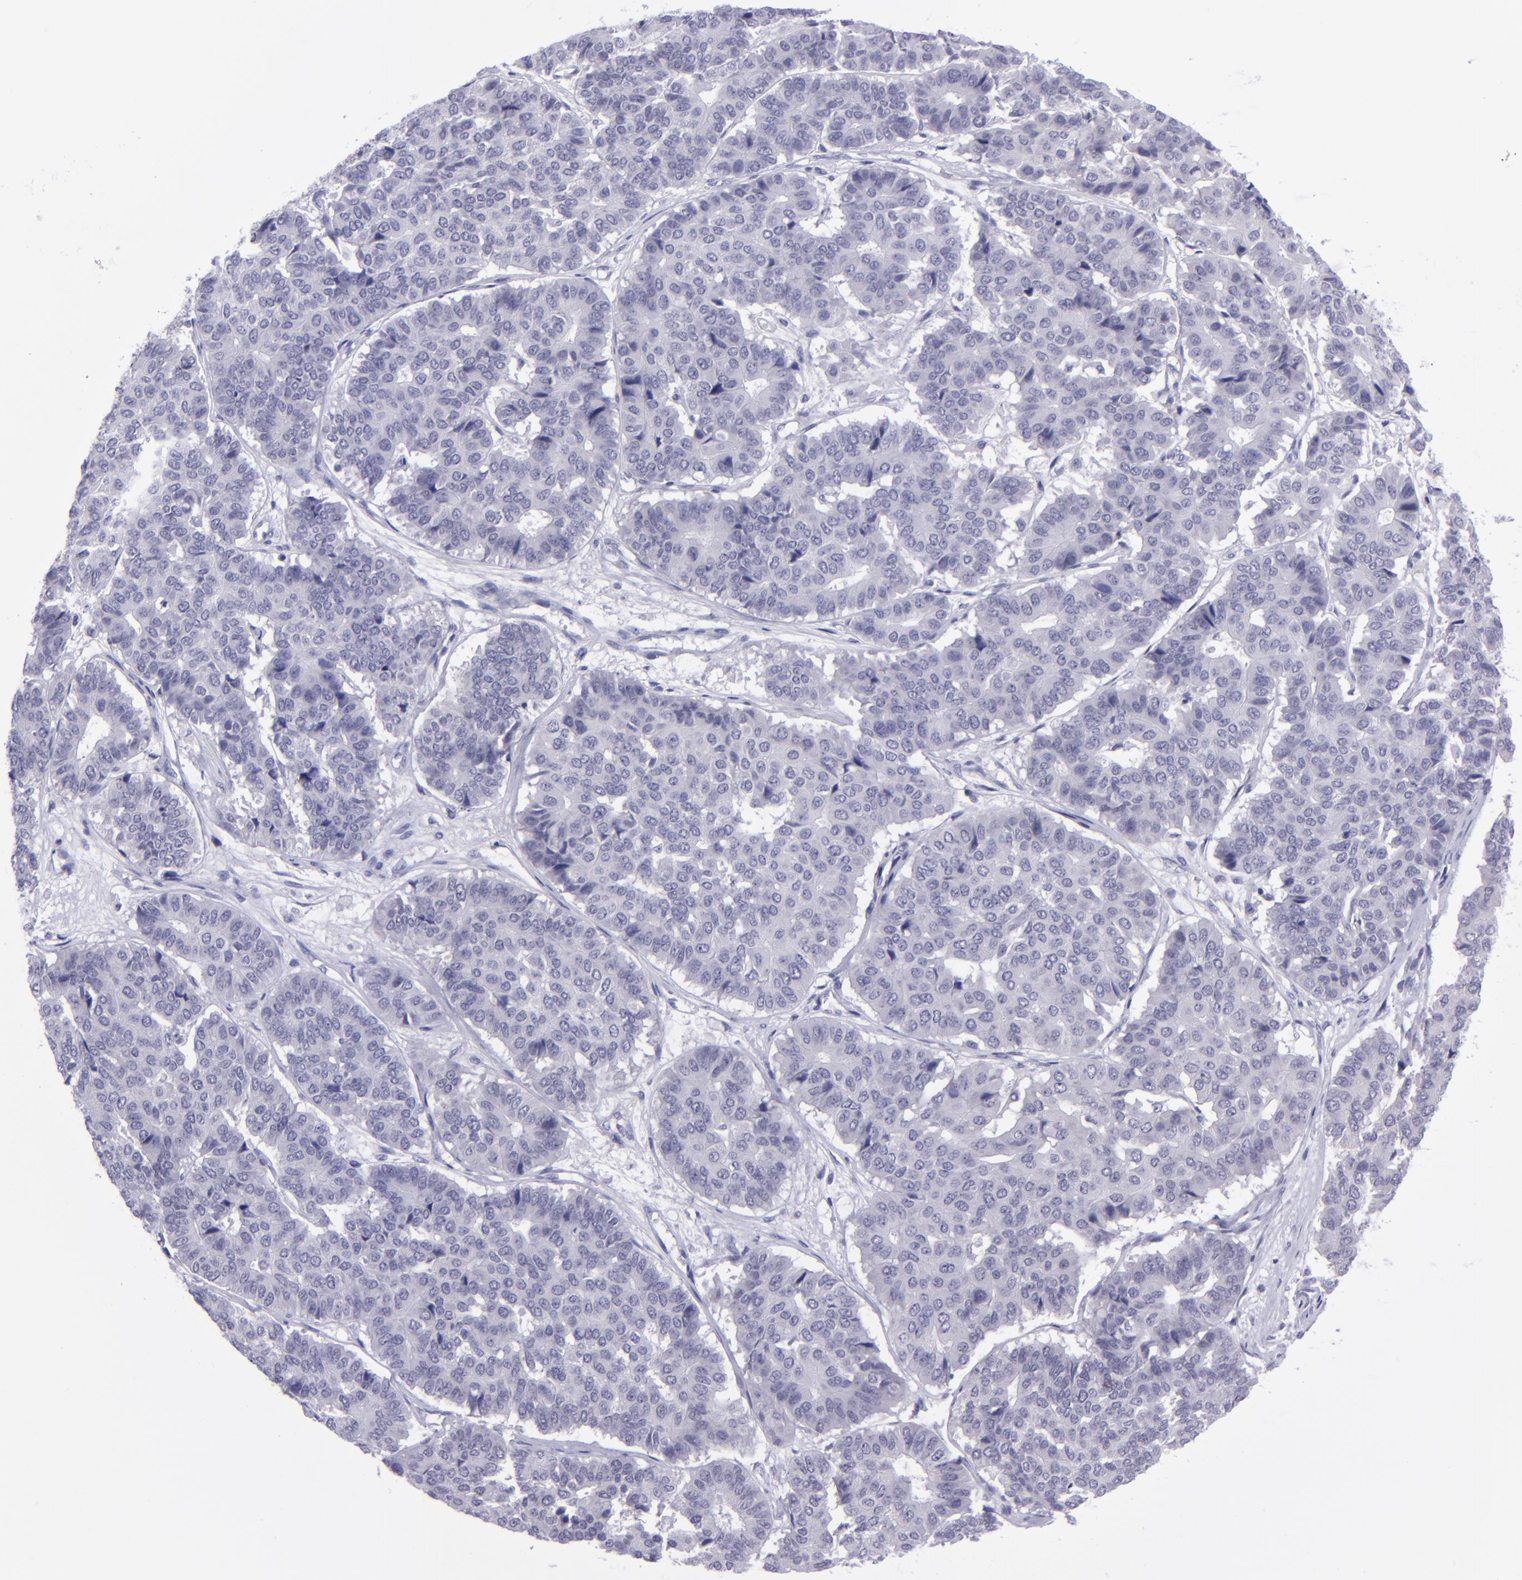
{"staining": {"intensity": "negative", "quantity": "none", "location": "none"}, "tissue": "pancreatic cancer", "cell_type": "Tumor cells", "image_type": "cancer", "snomed": [{"axis": "morphology", "description": "Adenocarcinoma, NOS"}, {"axis": "topography", "description": "Pancreas"}], "caption": "Immunohistochemical staining of pancreatic adenocarcinoma displays no significant expression in tumor cells.", "gene": "POU2F2", "patient": {"sex": "male", "age": 50}}